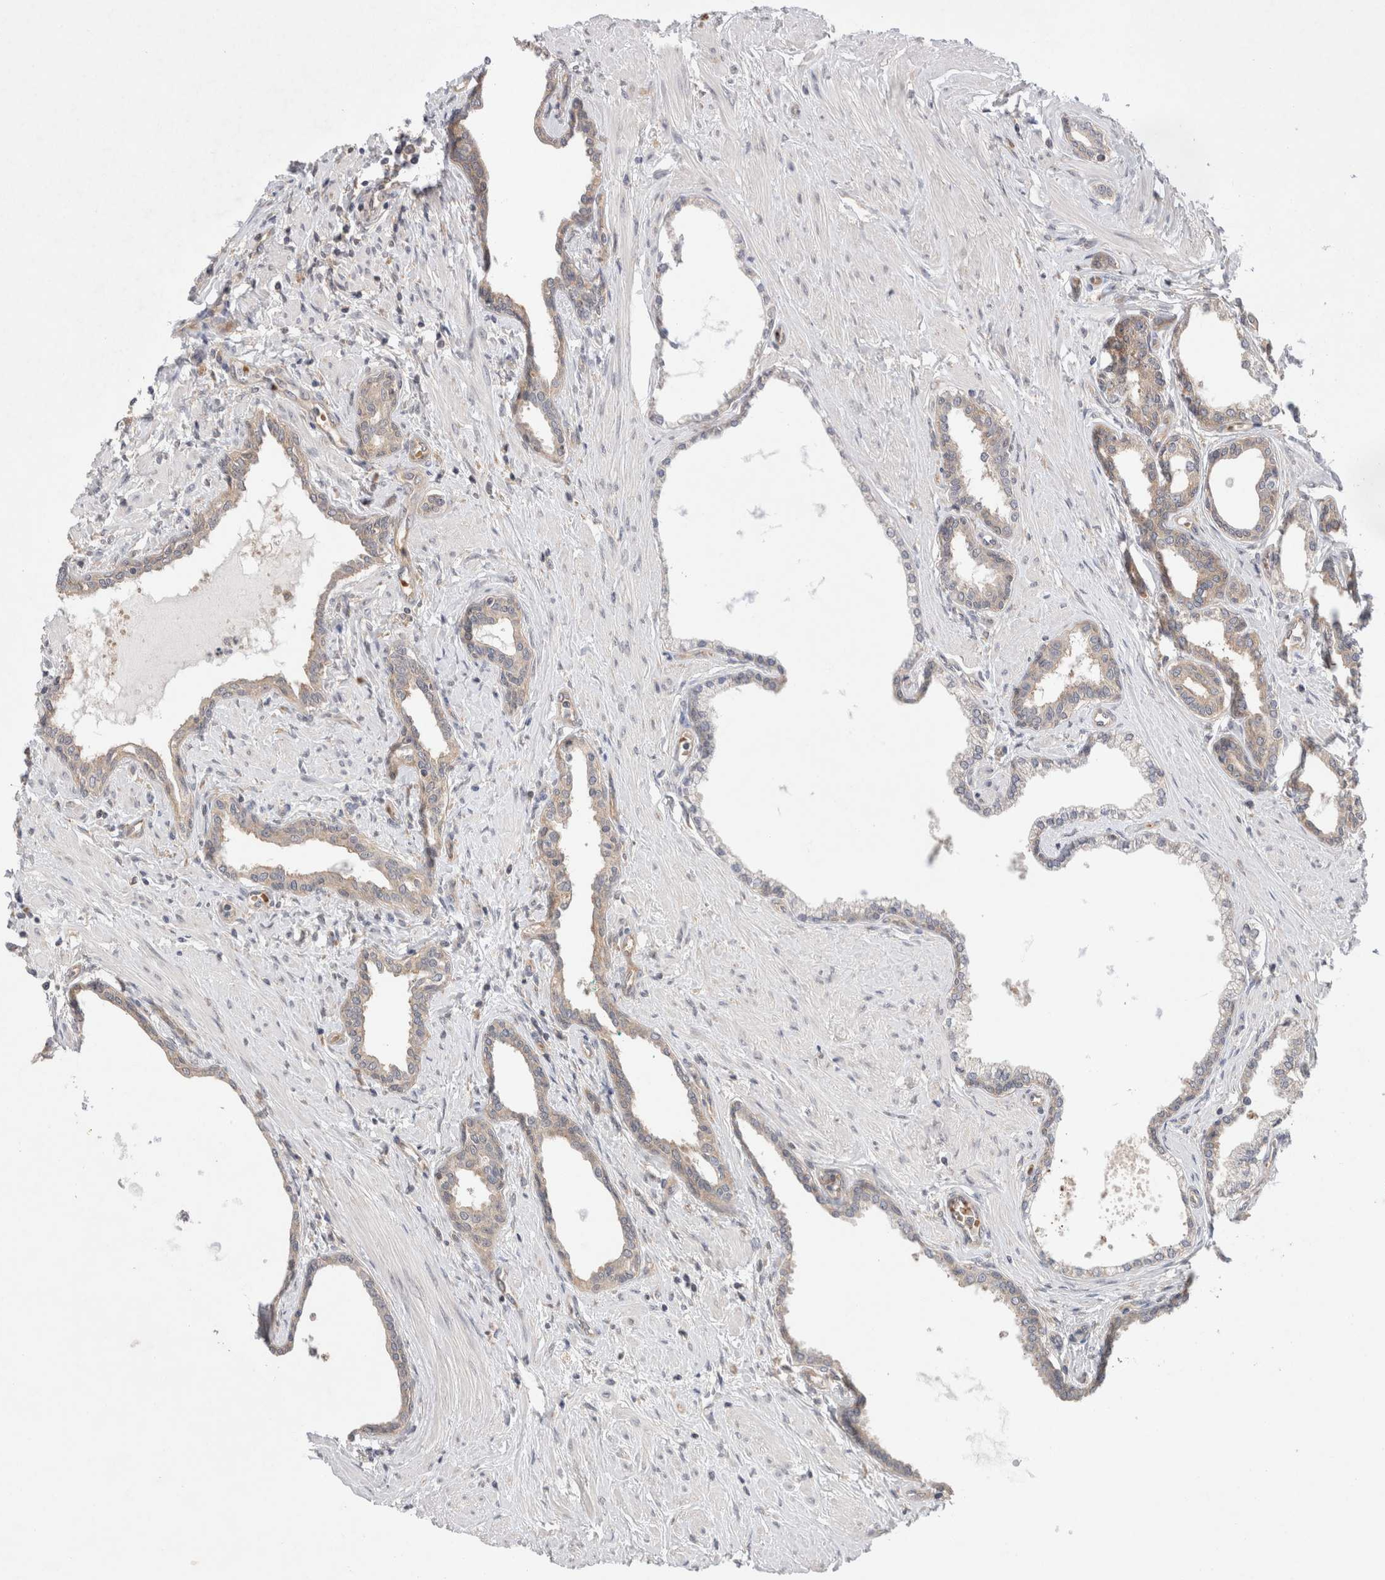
{"staining": {"intensity": "weak", "quantity": "25%-75%", "location": "cytoplasmic/membranous"}, "tissue": "prostate cancer", "cell_type": "Tumor cells", "image_type": "cancer", "snomed": [{"axis": "morphology", "description": "Adenocarcinoma, High grade"}, {"axis": "topography", "description": "Prostate"}], "caption": "A low amount of weak cytoplasmic/membranous staining is appreciated in about 25%-75% of tumor cells in prostate cancer tissue. (DAB = brown stain, brightfield microscopy at high magnification).", "gene": "EIF3E", "patient": {"sex": "male", "age": 52}}